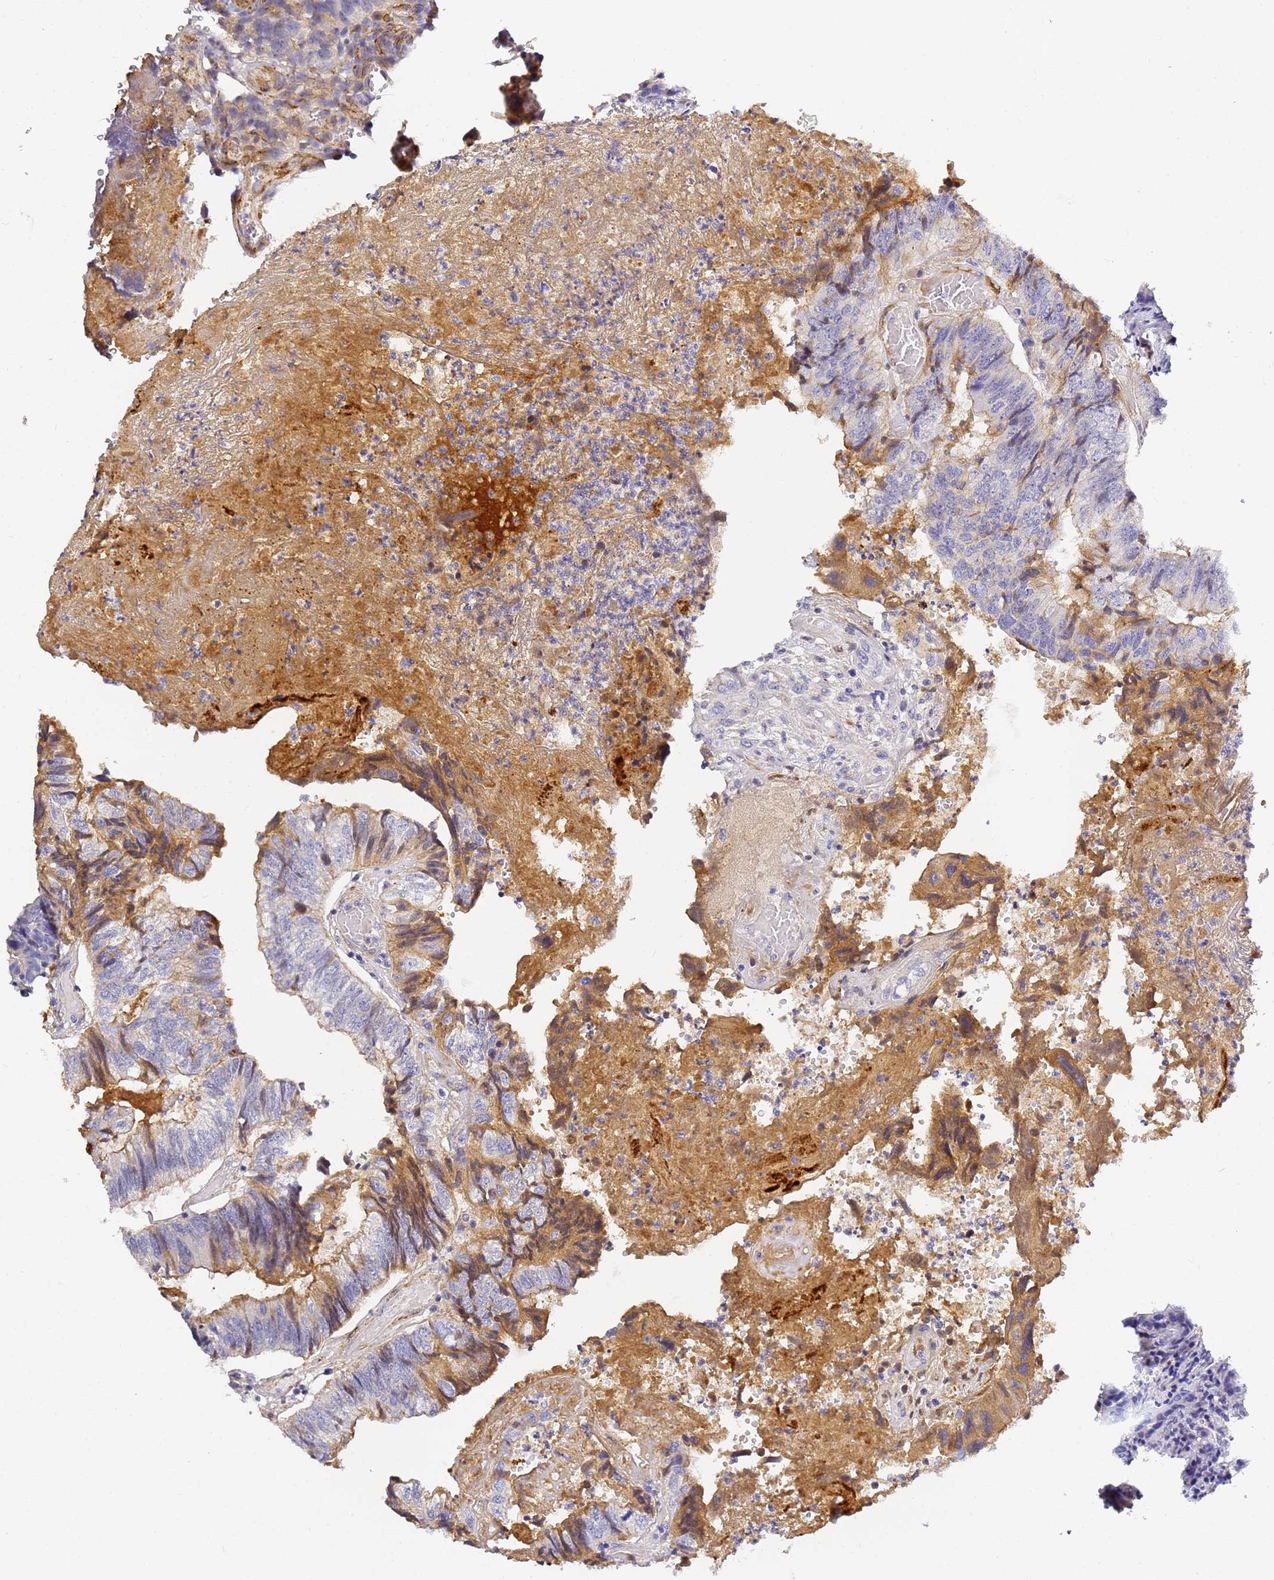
{"staining": {"intensity": "negative", "quantity": "none", "location": "none"}, "tissue": "colorectal cancer", "cell_type": "Tumor cells", "image_type": "cancer", "snomed": [{"axis": "morphology", "description": "Adenocarcinoma, NOS"}, {"axis": "topography", "description": "Colon"}], "caption": "Immunohistochemical staining of human colorectal cancer (adenocarcinoma) reveals no significant expression in tumor cells. (Brightfield microscopy of DAB IHC at high magnification).", "gene": "CFH", "patient": {"sex": "female", "age": 67}}